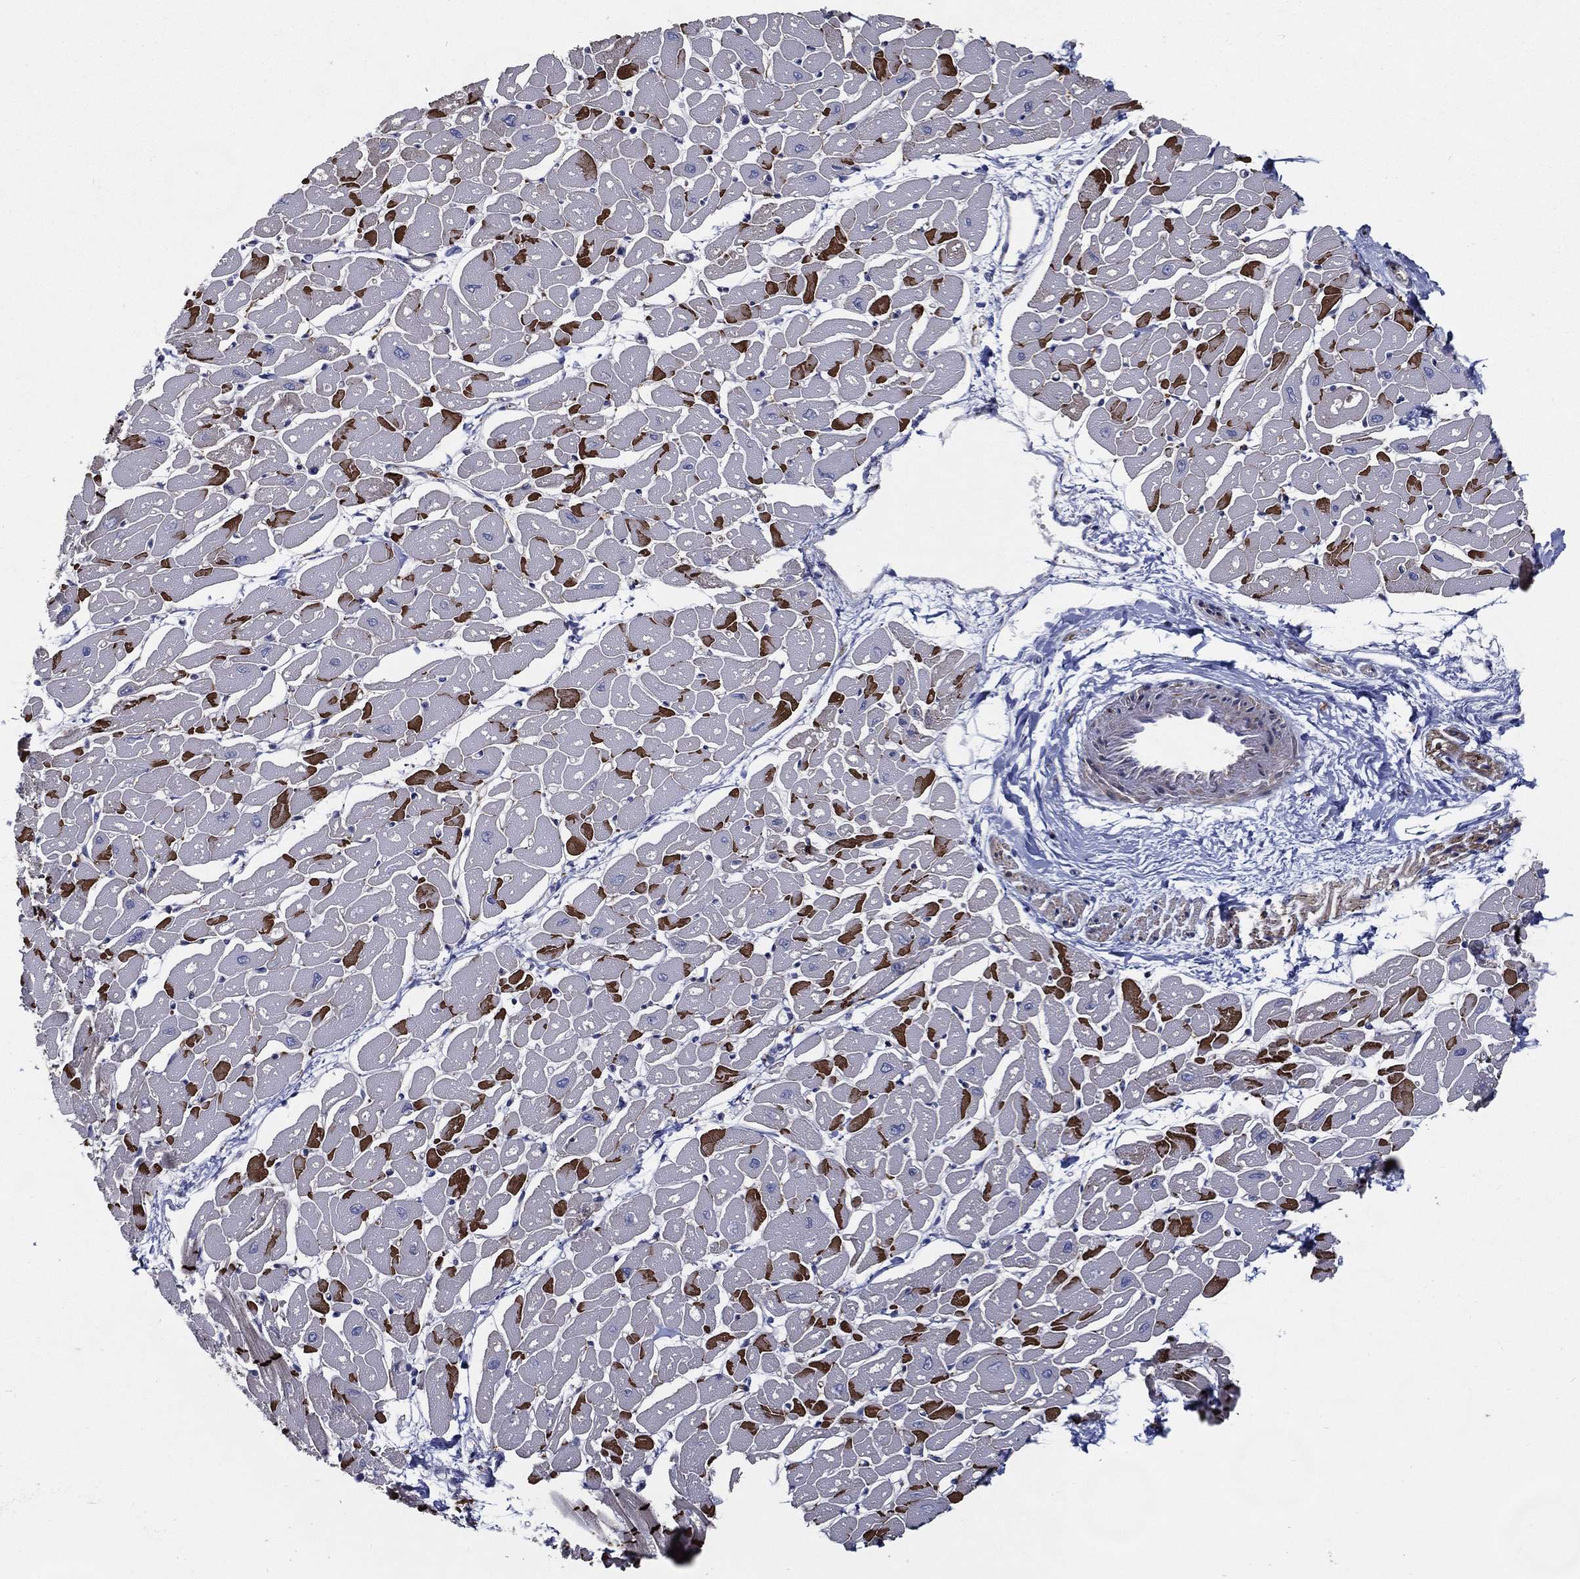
{"staining": {"intensity": "strong", "quantity": "<25%", "location": "cytoplasmic/membranous"}, "tissue": "heart muscle", "cell_type": "Cardiomyocytes", "image_type": "normal", "snomed": [{"axis": "morphology", "description": "Normal tissue, NOS"}, {"axis": "topography", "description": "Heart"}], "caption": "This is an image of immunohistochemistry staining of normal heart muscle, which shows strong staining in the cytoplasmic/membranous of cardiomyocytes.", "gene": "ARHGAP11A", "patient": {"sex": "male", "age": 57}}